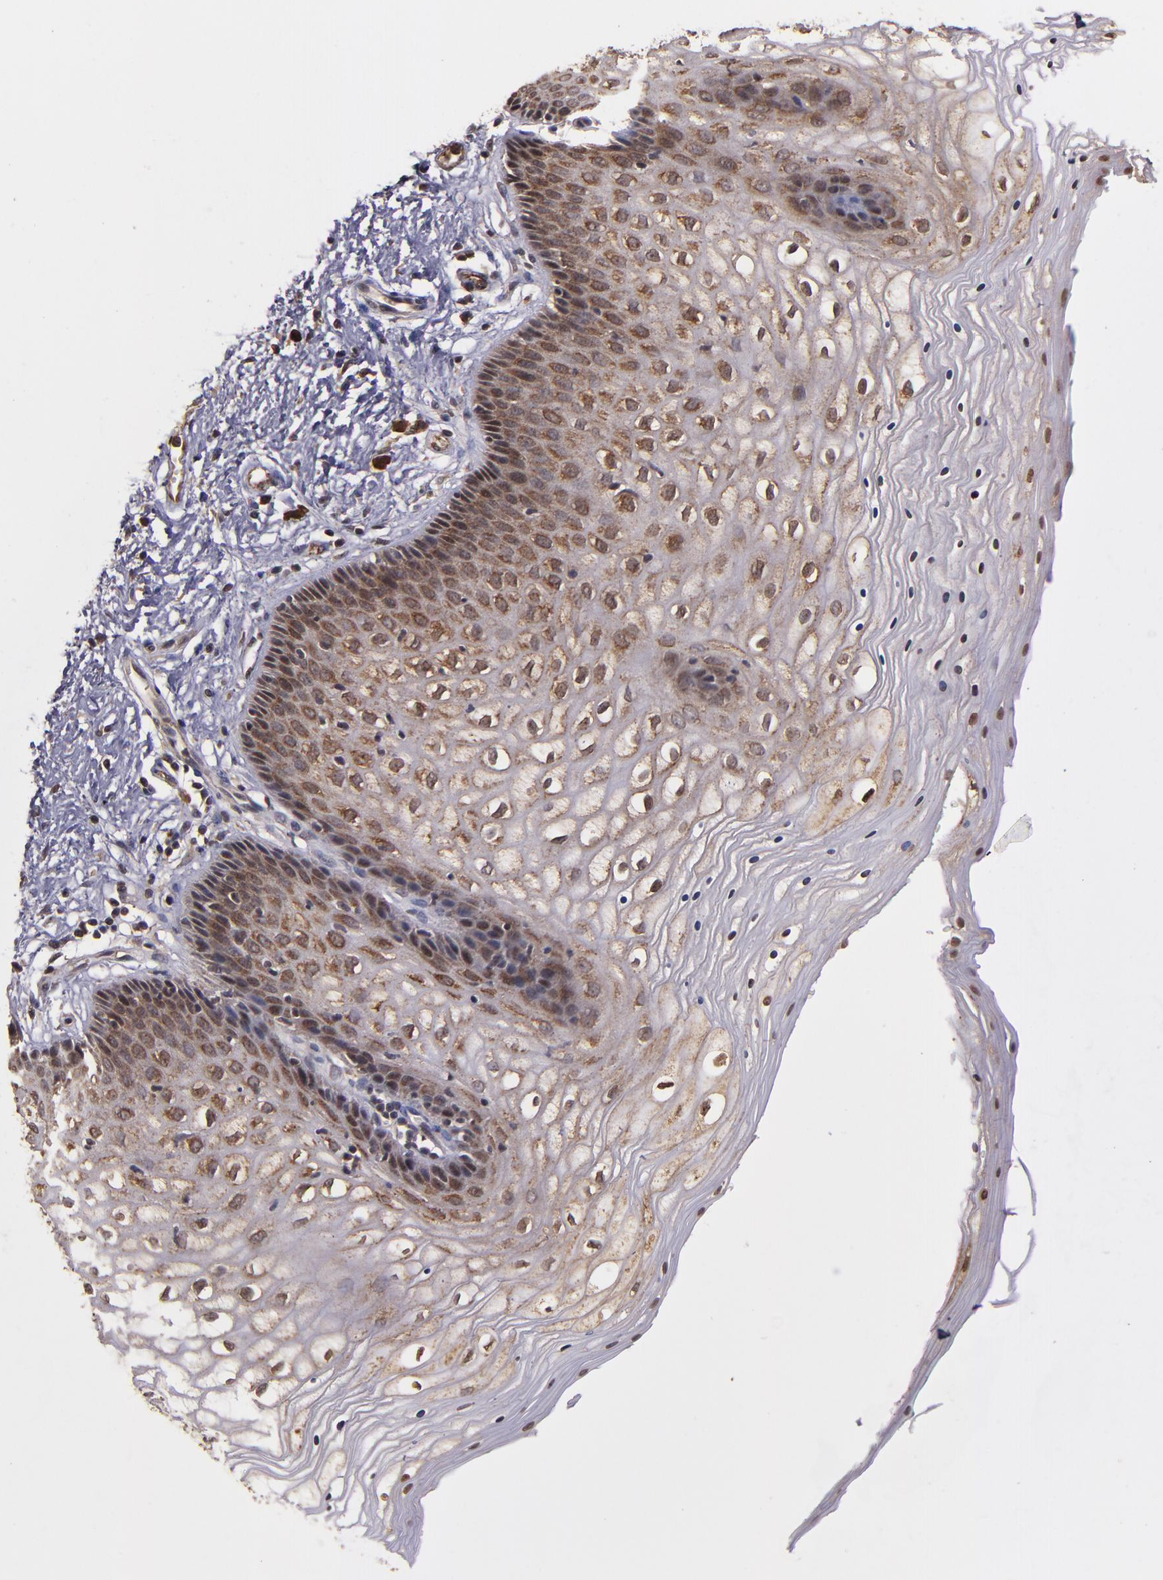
{"staining": {"intensity": "moderate", "quantity": ">75%", "location": "cytoplasmic/membranous,nuclear"}, "tissue": "vagina", "cell_type": "Squamous epithelial cells", "image_type": "normal", "snomed": [{"axis": "morphology", "description": "Normal tissue, NOS"}, {"axis": "topography", "description": "Vagina"}], "caption": "This is a photomicrograph of IHC staining of unremarkable vagina, which shows moderate staining in the cytoplasmic/membranous,nuclear of squamous epithelial cells.", "gene": "RIOK3", "patient": {"sex": "female", "age": 34}}